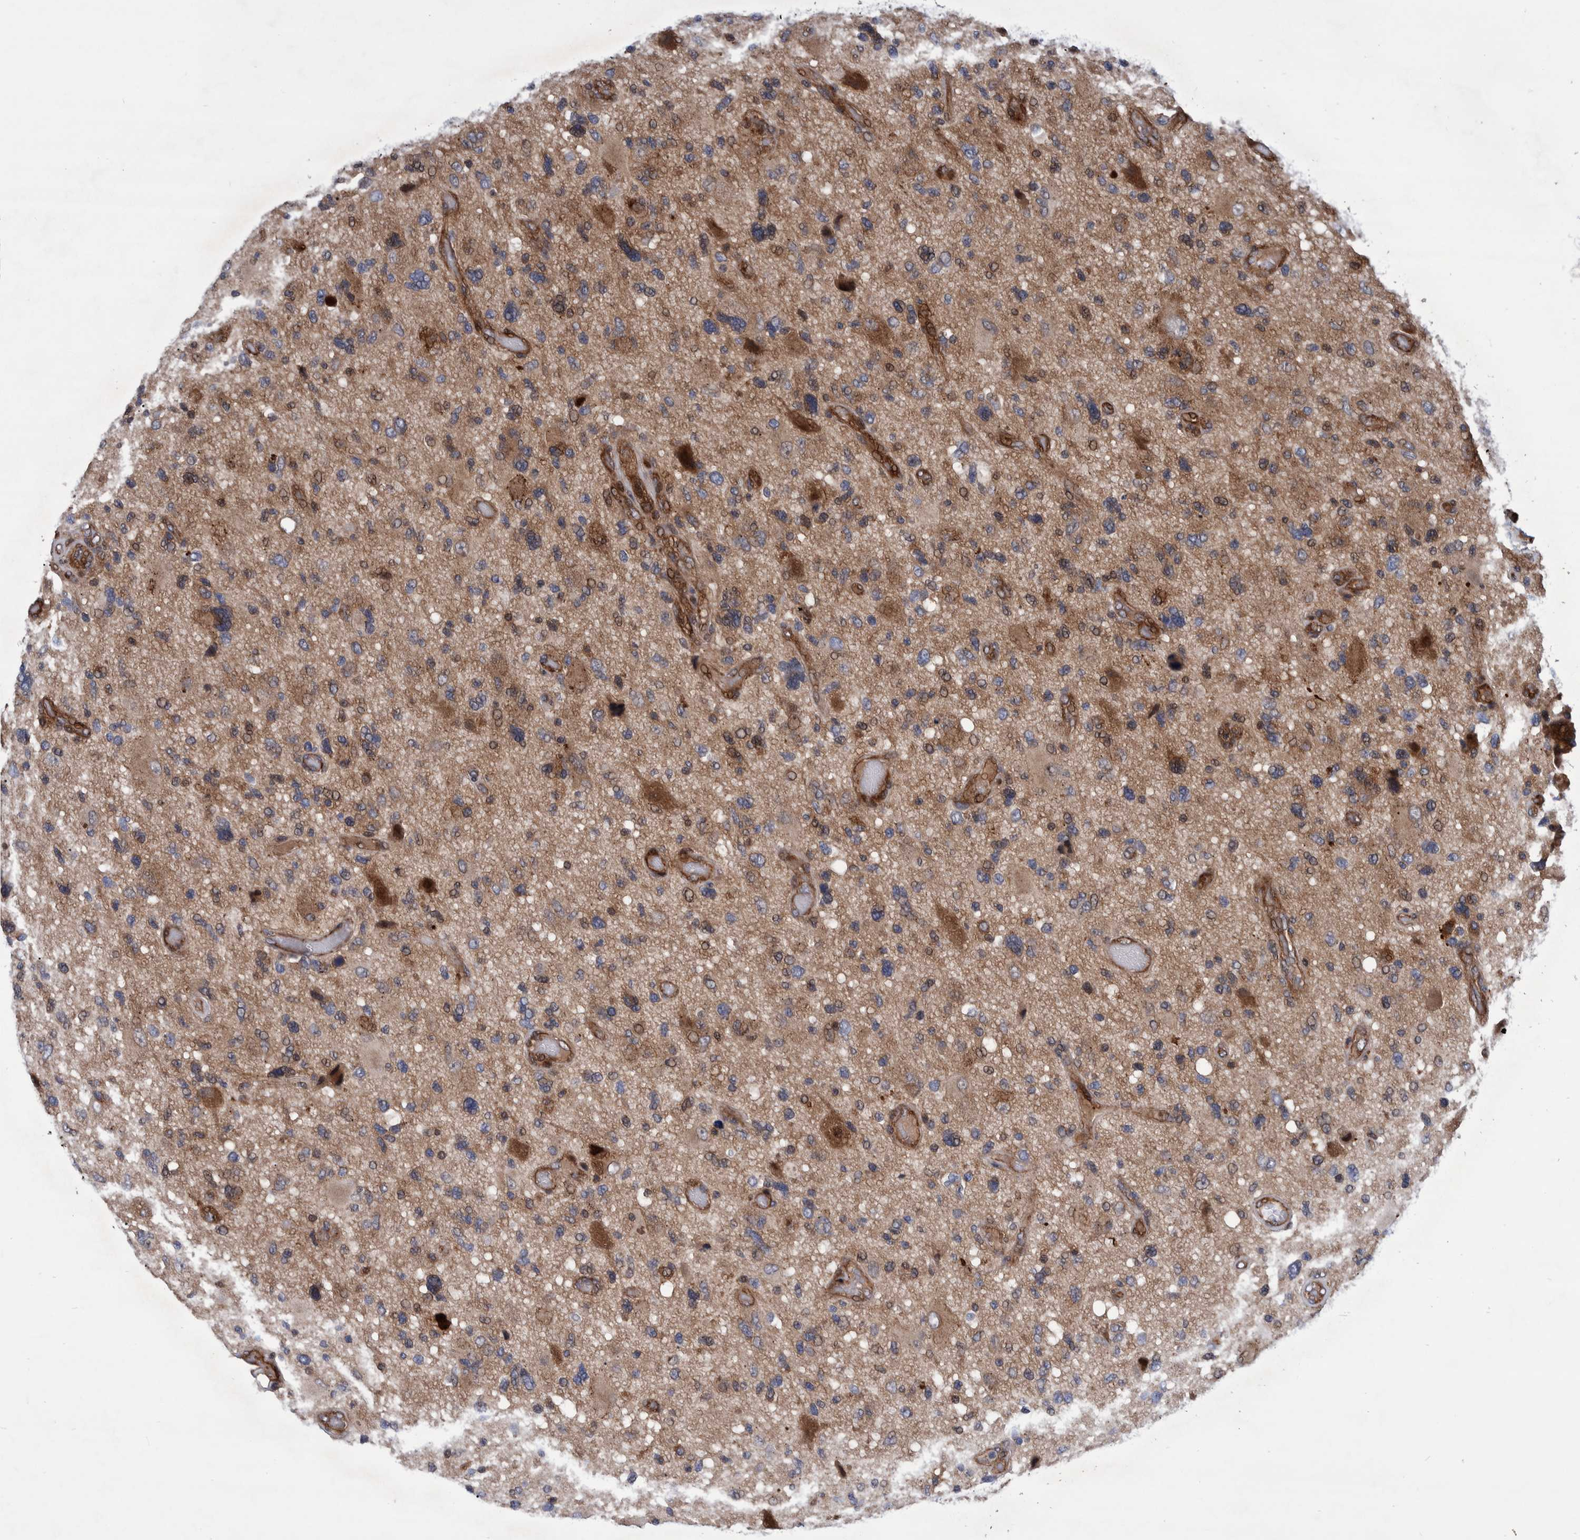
{"staining": {"intensity": "moderate", "quantity": ">75%", "location": "cytoplasmic/membranous"}, "tissue": "glioma", "cell_type": "Tumor cells", "image_type": "cancer", "snomed": [{"axis": "morphology", "description": "Glioma, malignant, High grade"}, {"axis": "topography", "description": "Brain"}], "caption": "The image shows a brown stain indicating the presence of a protein in the cytoplasmic/membranous of tumor cells in malignant high-grade glioma.", "gene": "GRPEL2", "patient": {"sex": "male", "age": 33}}